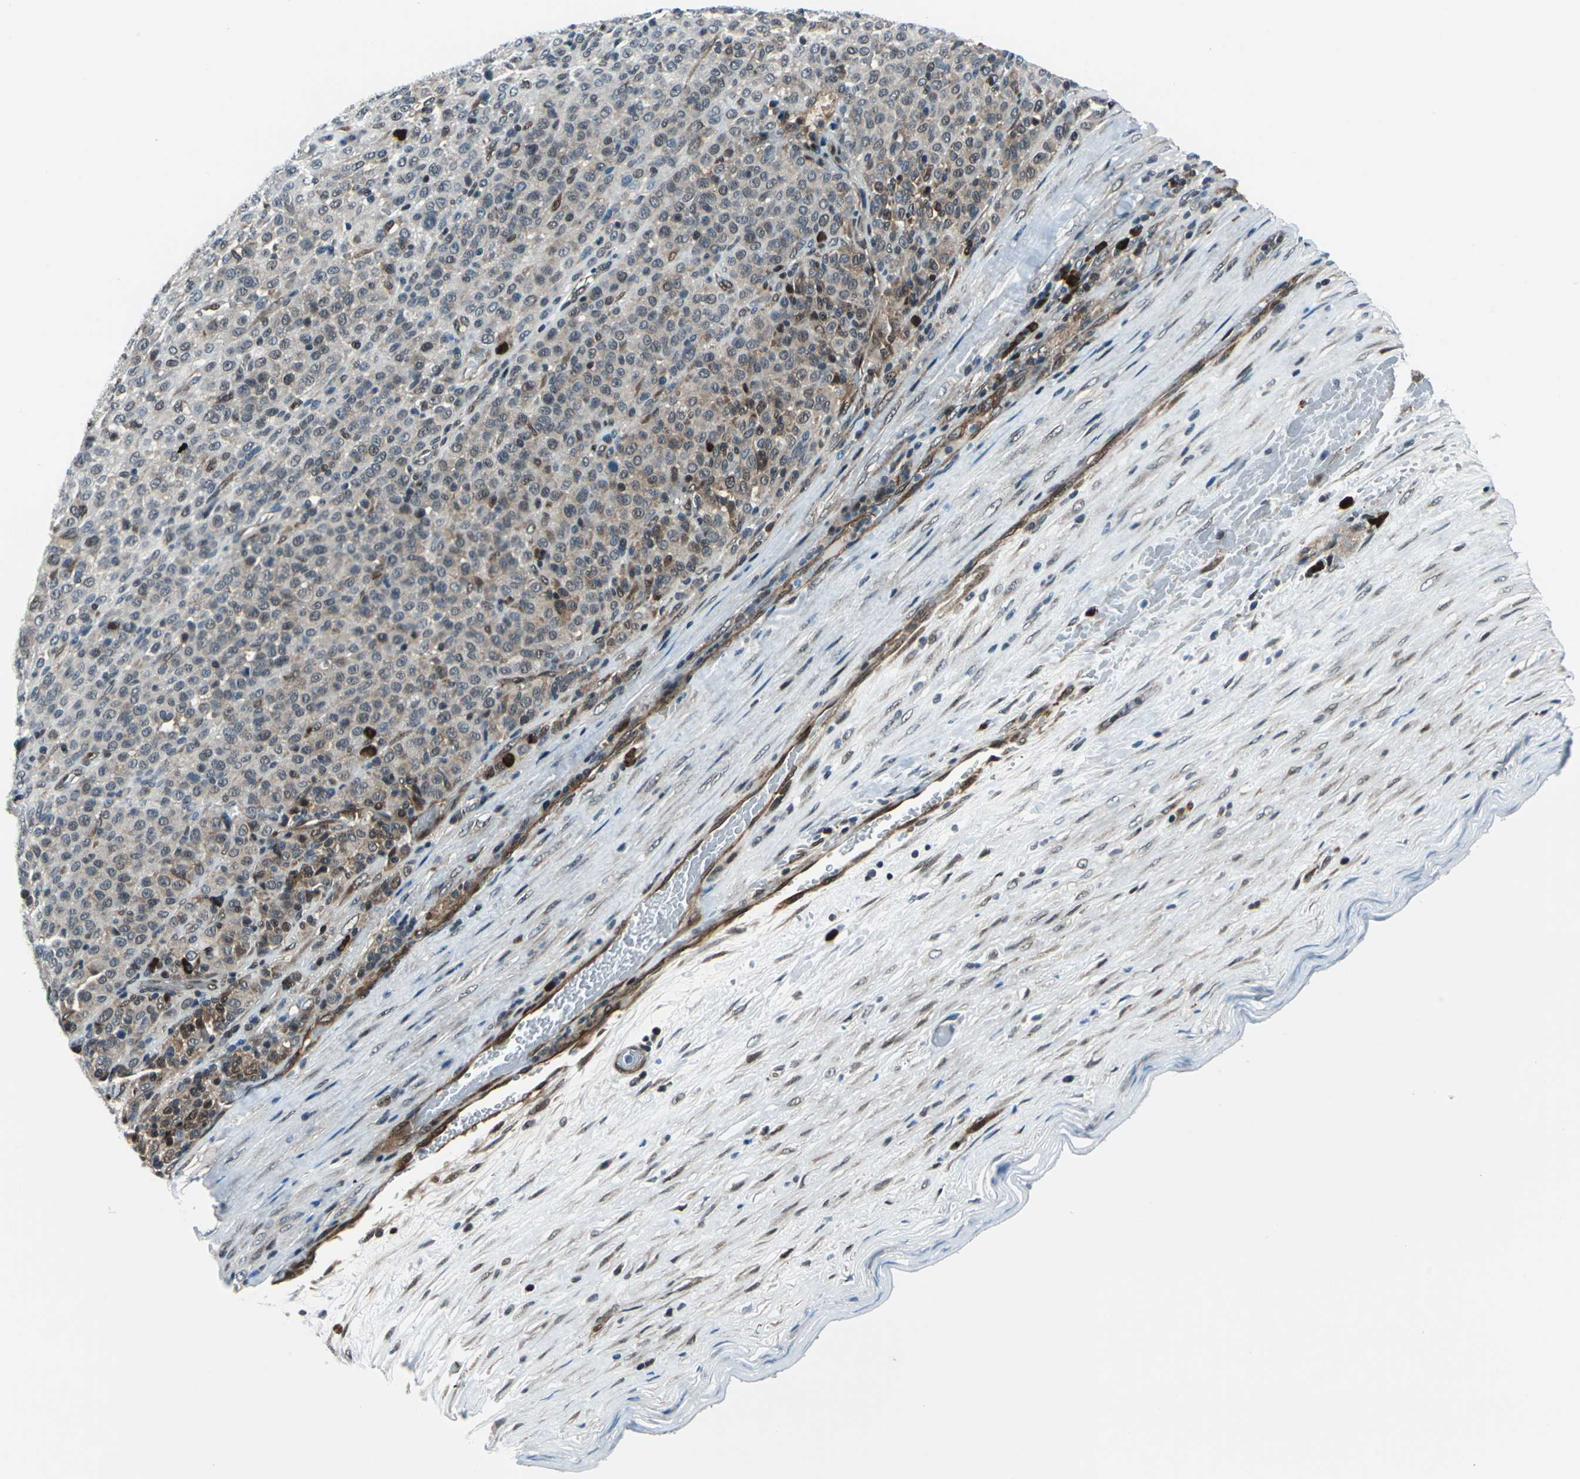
{"staining": {"intensity": "weak", "quantity": "25%-75%", "location": "cytoplasmic/membranous"}, "tissue": "melanoma", "cell_type": "Tumor cells", "image_type": "cancer", "snomed": [{"axis": "morphology", "description": "Malignant melanoma, Metastatic site"}, {"axis": "topography", "description": "Pancreas"}], "caption": "Human malignant melanoma (metastatic site) stained with a brown dye exhibits weak cytoplasmic/membranous positive expression in about 25%-75% of tumor cells.", "gene": "POLR3K", "patient": {"sex": "female", "age": 30}}